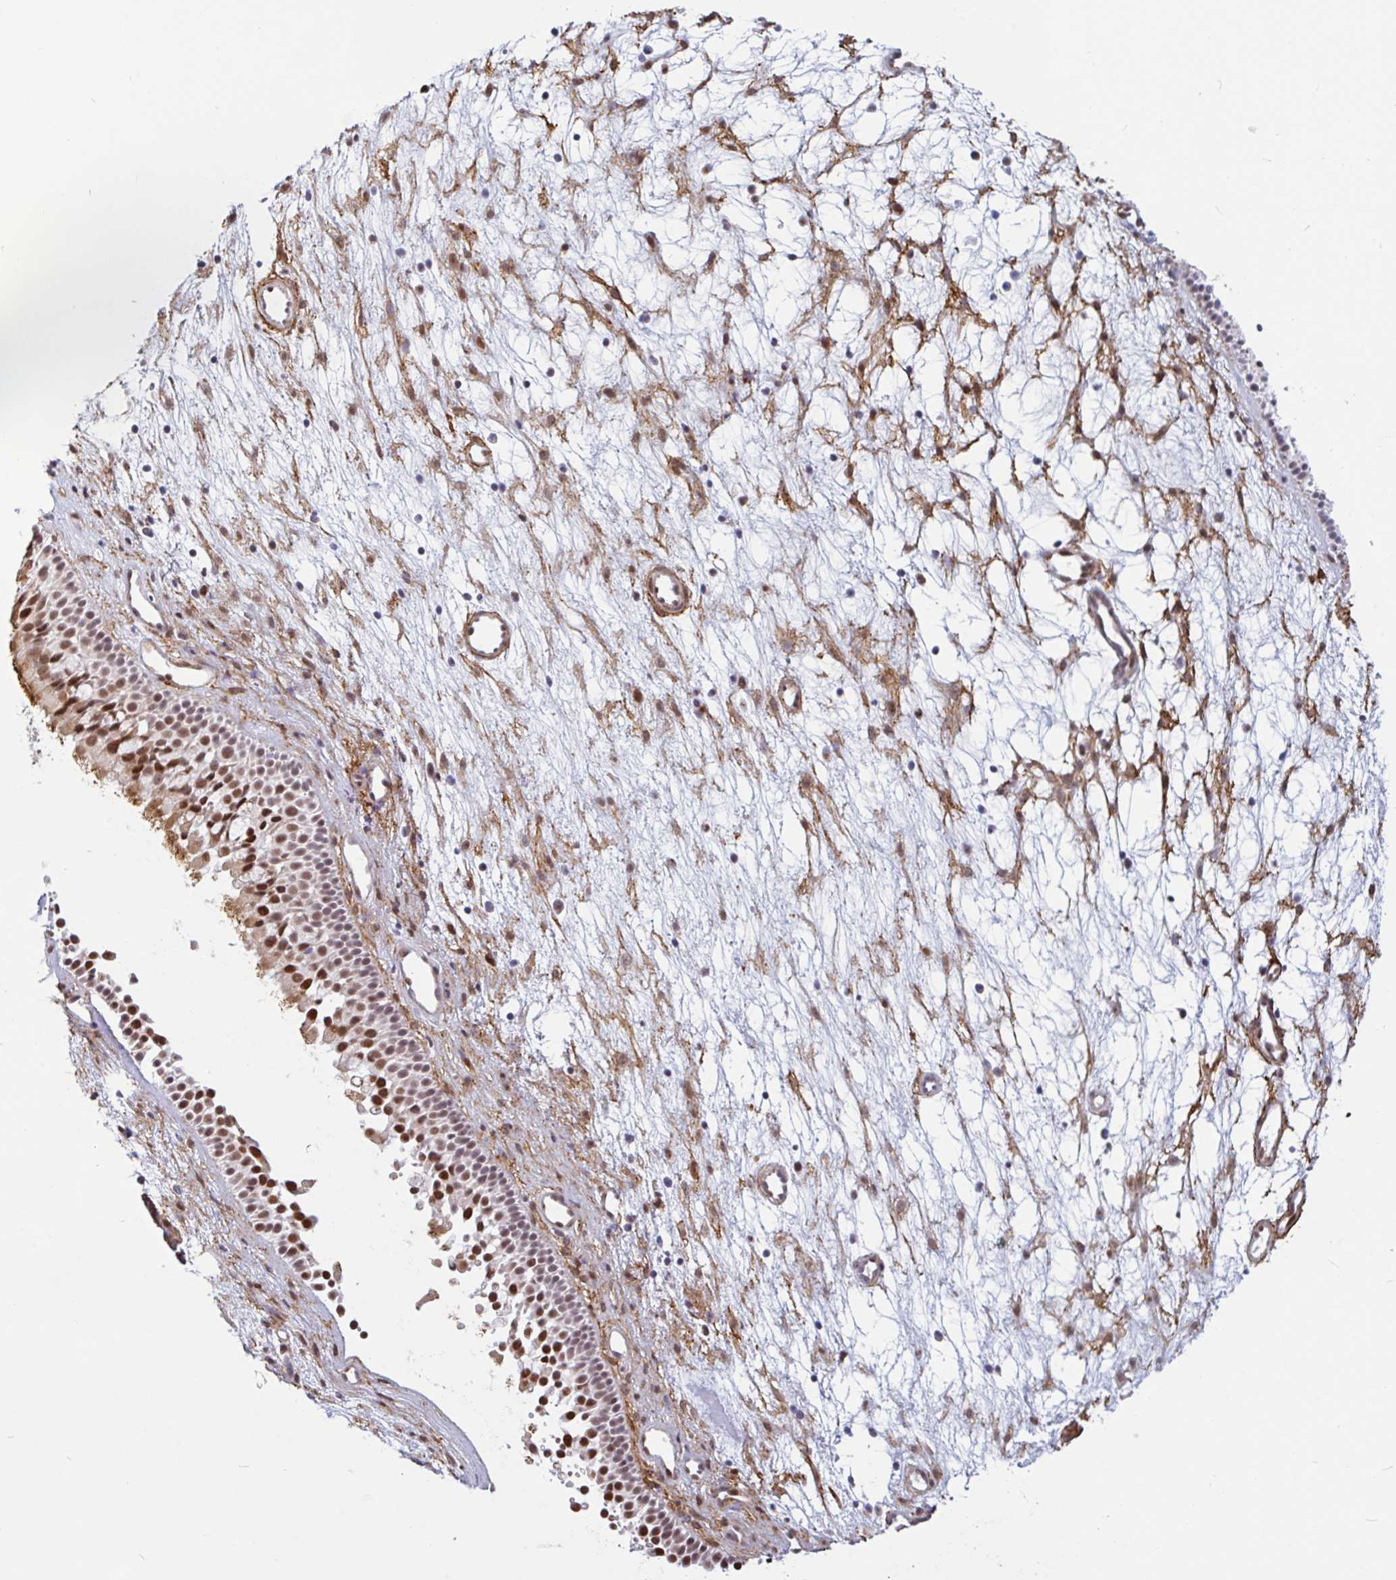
{"staining": {"intensity": "moderate", "quantity": ">75%", "location": "cytoplasmic/membranous,nuclear"}, "tissue": "nasopharynx", "cell_type": "Respiratory epithelial cells", "image_type": "normal", "snomed": [{"axis": "morphology", "description": "Normal tissue, NOS"}, {"axis": "morphology", "description": "Polyp, NOS"}, {"axis": "topography", "description": "Nasopharynx"}], "caption": "A brown stain labels moderate cytoplasmic/membranous,nuclear expression of a protein in respiratory epithelial cells of benign human nasopharynx.", "gene": "TMEM119", "patient": {"sex": "male", "age": 83}}